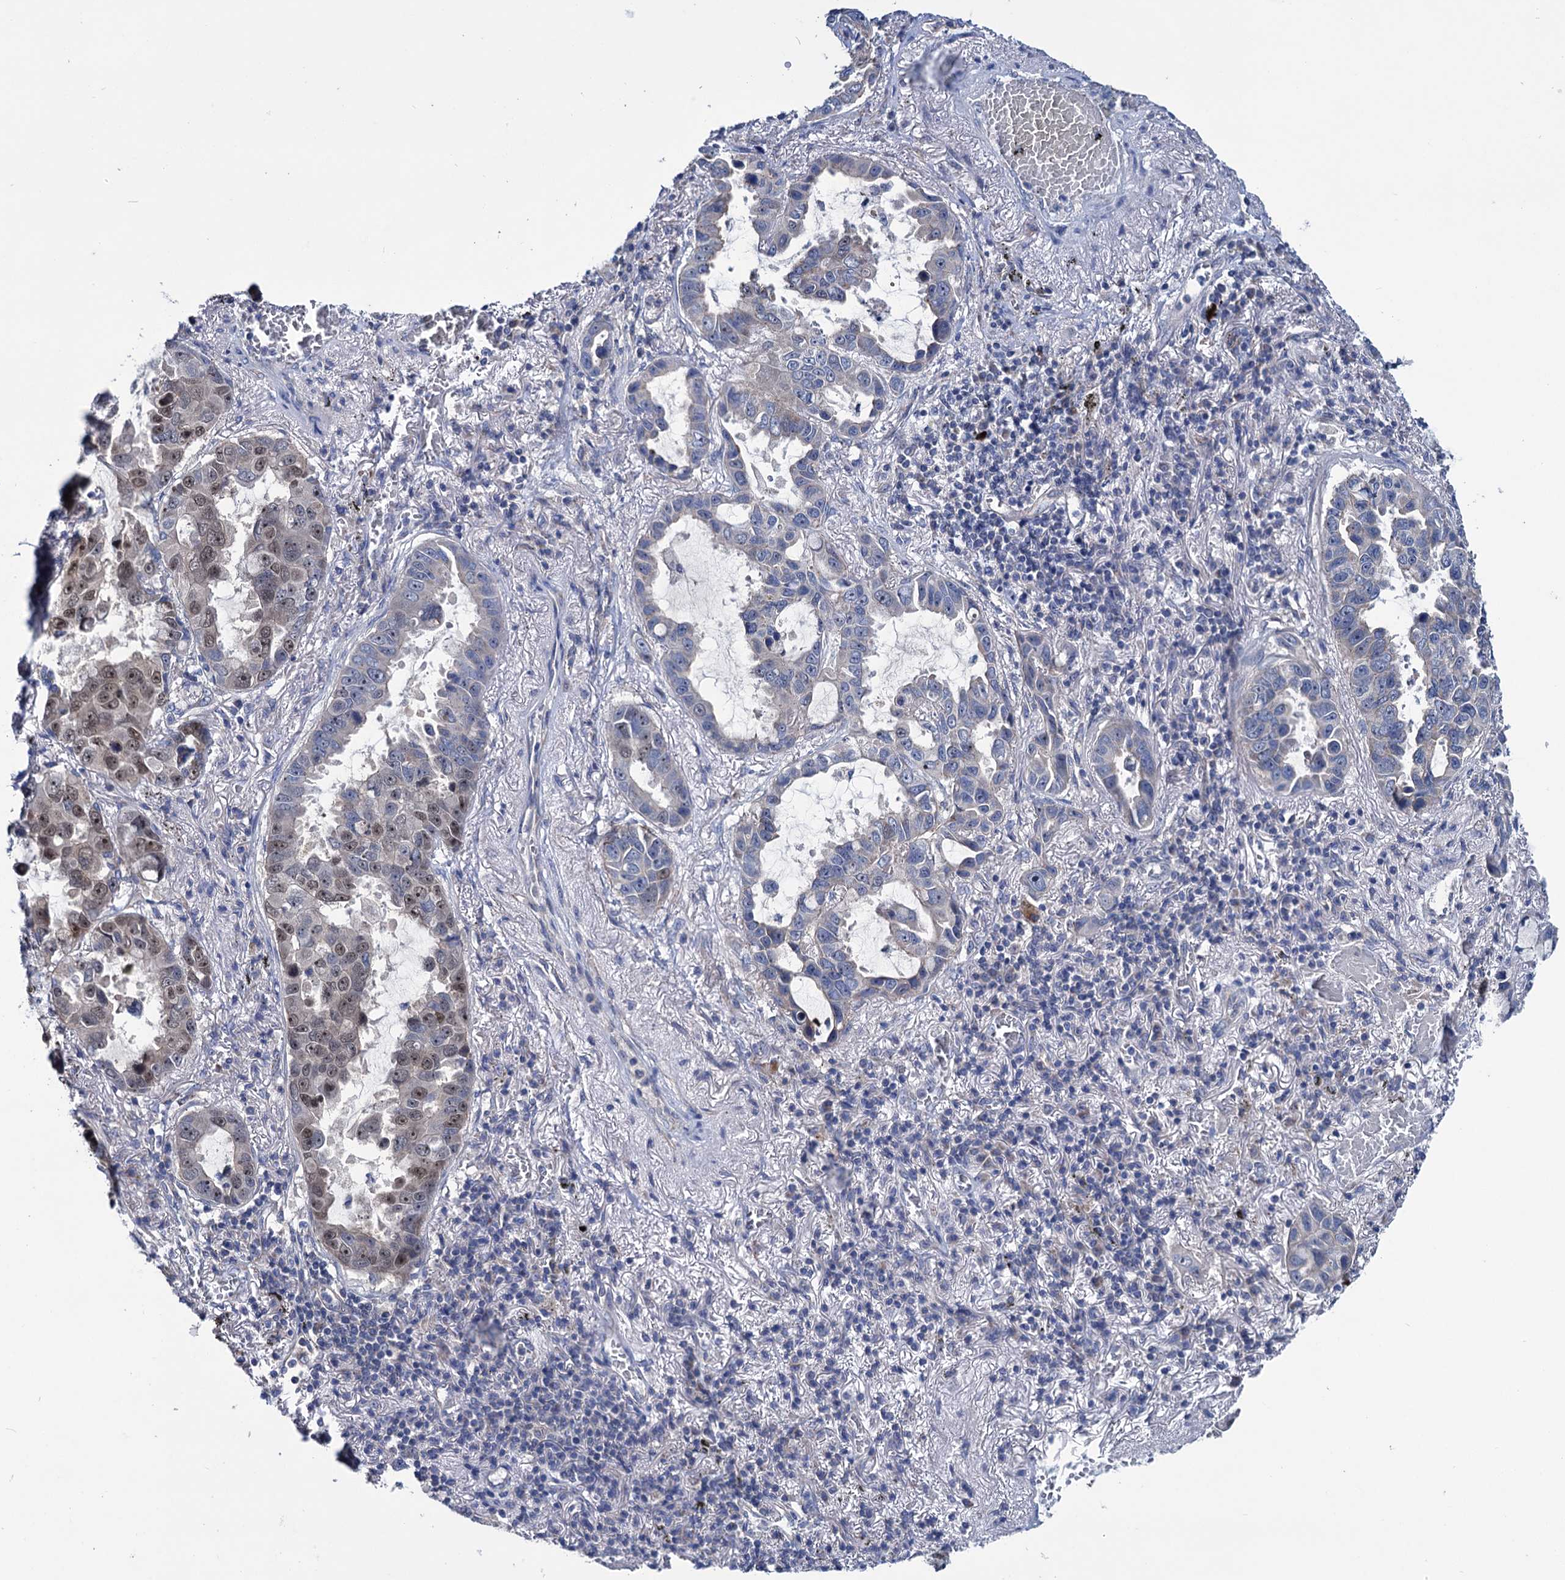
{"staining": {"intensity": "moderate", "quantity": "<25%", "location": "nuclear"}, "tissue": "lung cancer", "cell_type": "Tumor cells", "image_type": "cancer", "snomed": [{"axis": "morphology", "description": "Adenocarcinoma, NOS"}, {"axis": "topography", "description": "Lung"}], "caption": "An image of human lung cancer stained for a protein exhibits moderate nuclear brown staining in tumor cells. (DAB = brown stain, brightfield microscopy at high magnification).", "gene": "EYA4", "patient": {"sex": "male", "age": 64}}